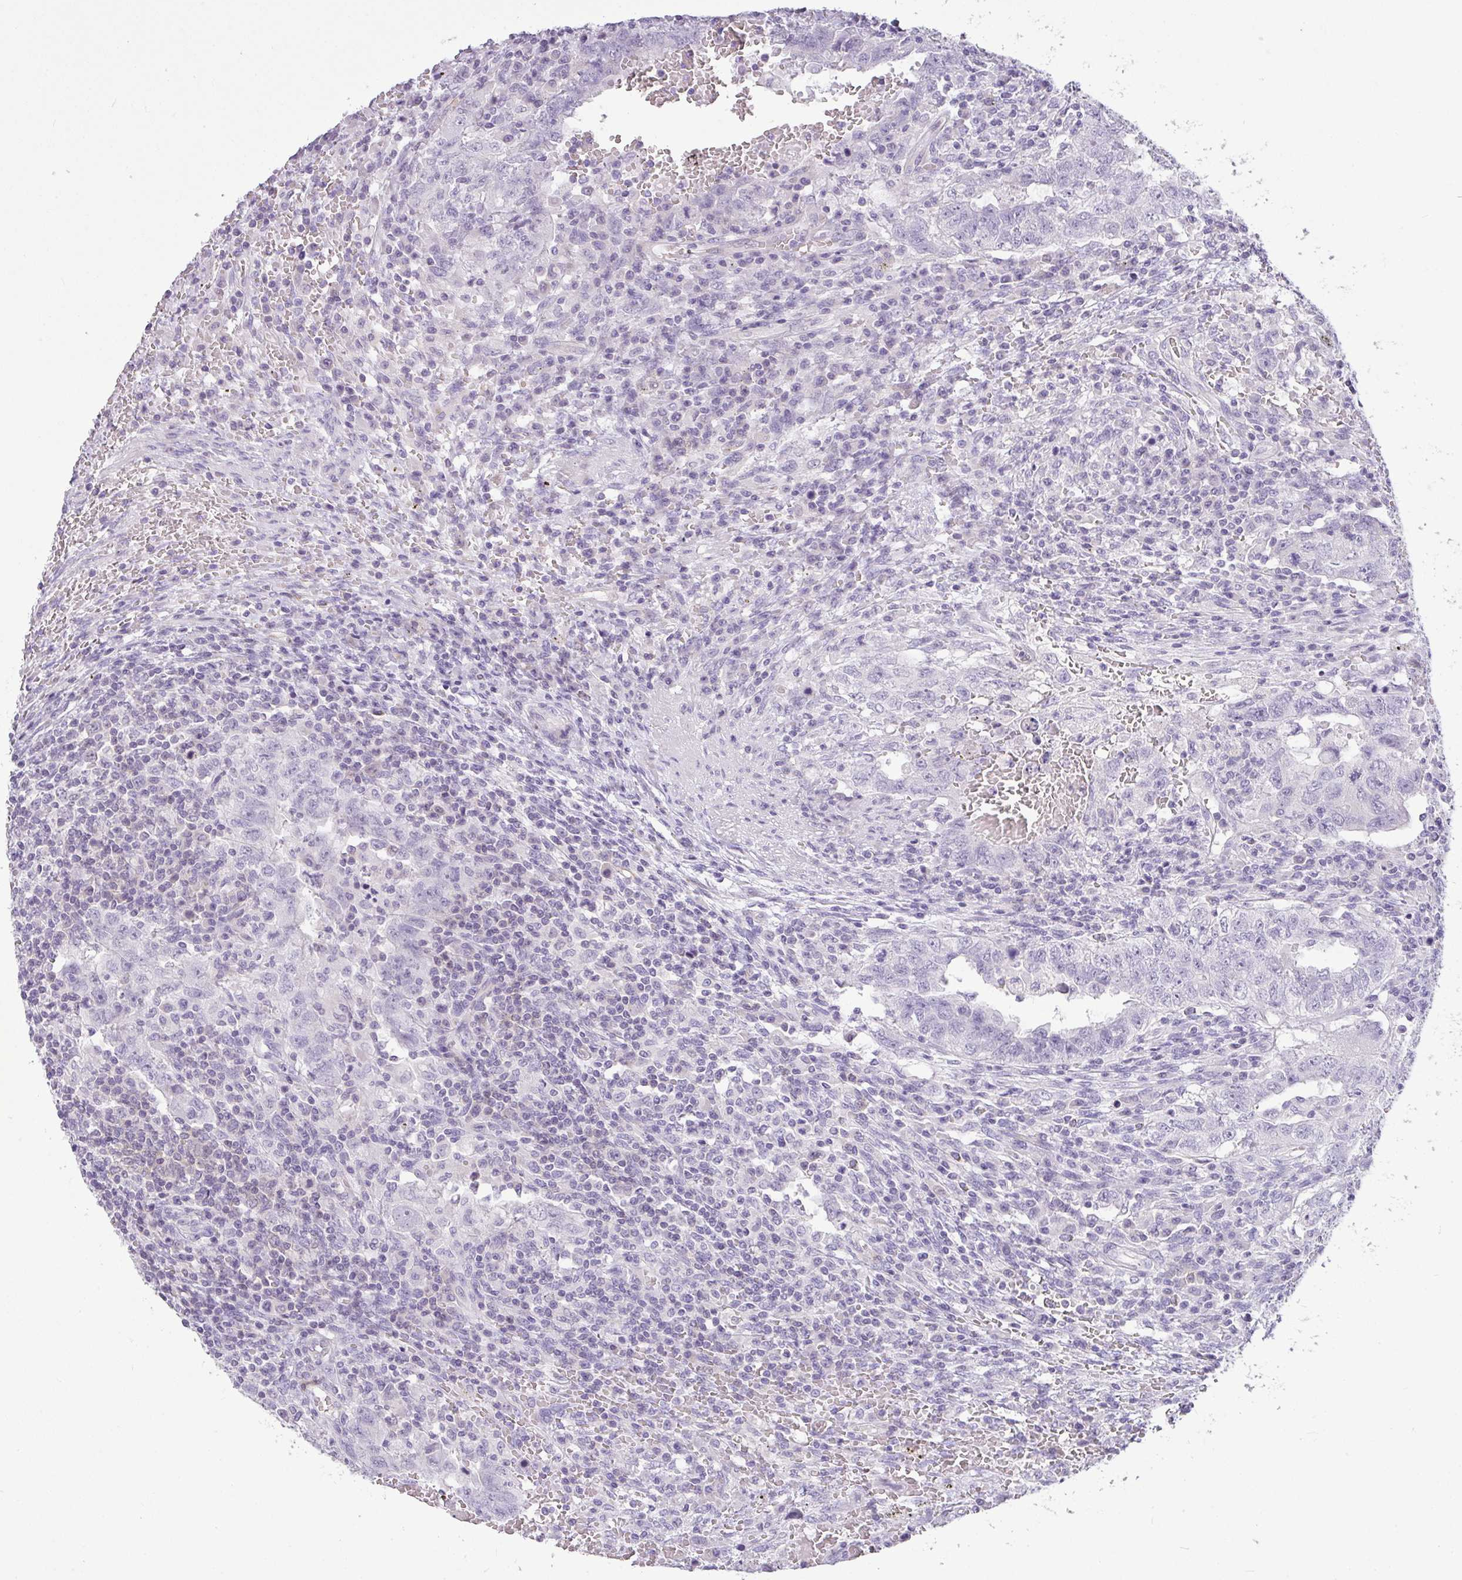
{"staining": {"intensity": "negative", "quantity": "none", "location": "none"}, "tissue": "testis cancer", "cell_type": "Tumor cells", "image_type": "cancer", "snomed": [{"axis": "morphology", "description": "Carcinoma, Embryonal, NOS"}, {"axis": "topography", "description": "Testis"}], "caption": "Micrograph shows no significant protein expression in tumor cells of testis embryonal carcinoma.", "gene": "LIPE", "patient": {"sex": "male", "age": 26}}